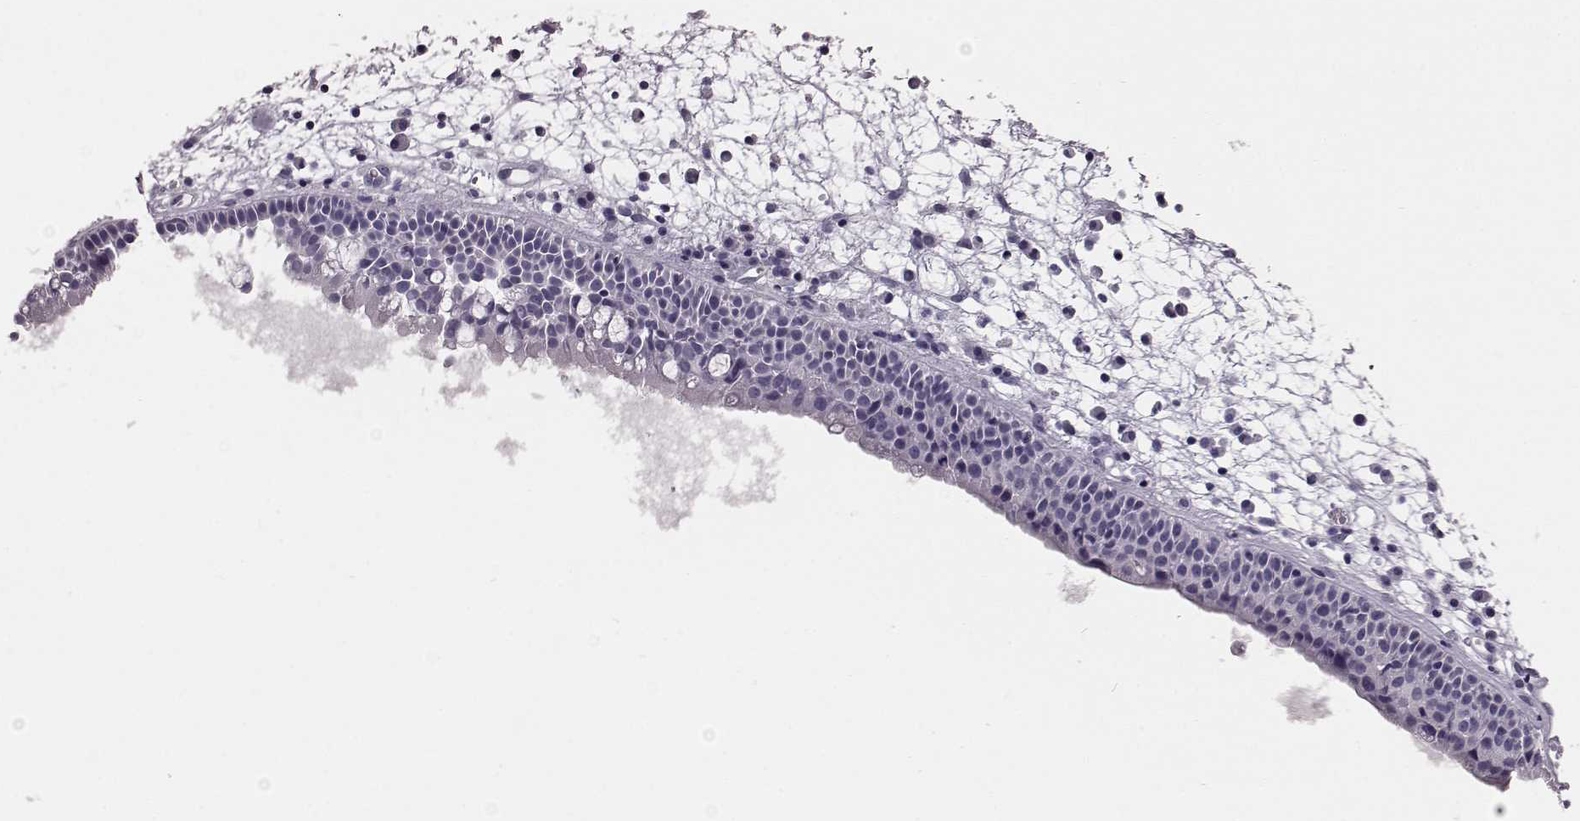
{"staining": {"intensity": "negative", "quantity": "none", "location": "none"}, "tissue": "nasopharynx", "cell_type": "Respiratory epithelial cells", "image_type": "normal", "snomed": [{"axis": "morphology", "description": "Normal tissue, NOS"}, {"axis": "topography", "description": "Nasopharynx"}], "caption": "DAB (3,3'-diaminobenzidine) immunohistochemical staining of unremarkable nasopharynx shows no significant positivity in respiratory epithelial cells.", "gene": "FUT4", "patient": {"sex": "male", "age": 61}}